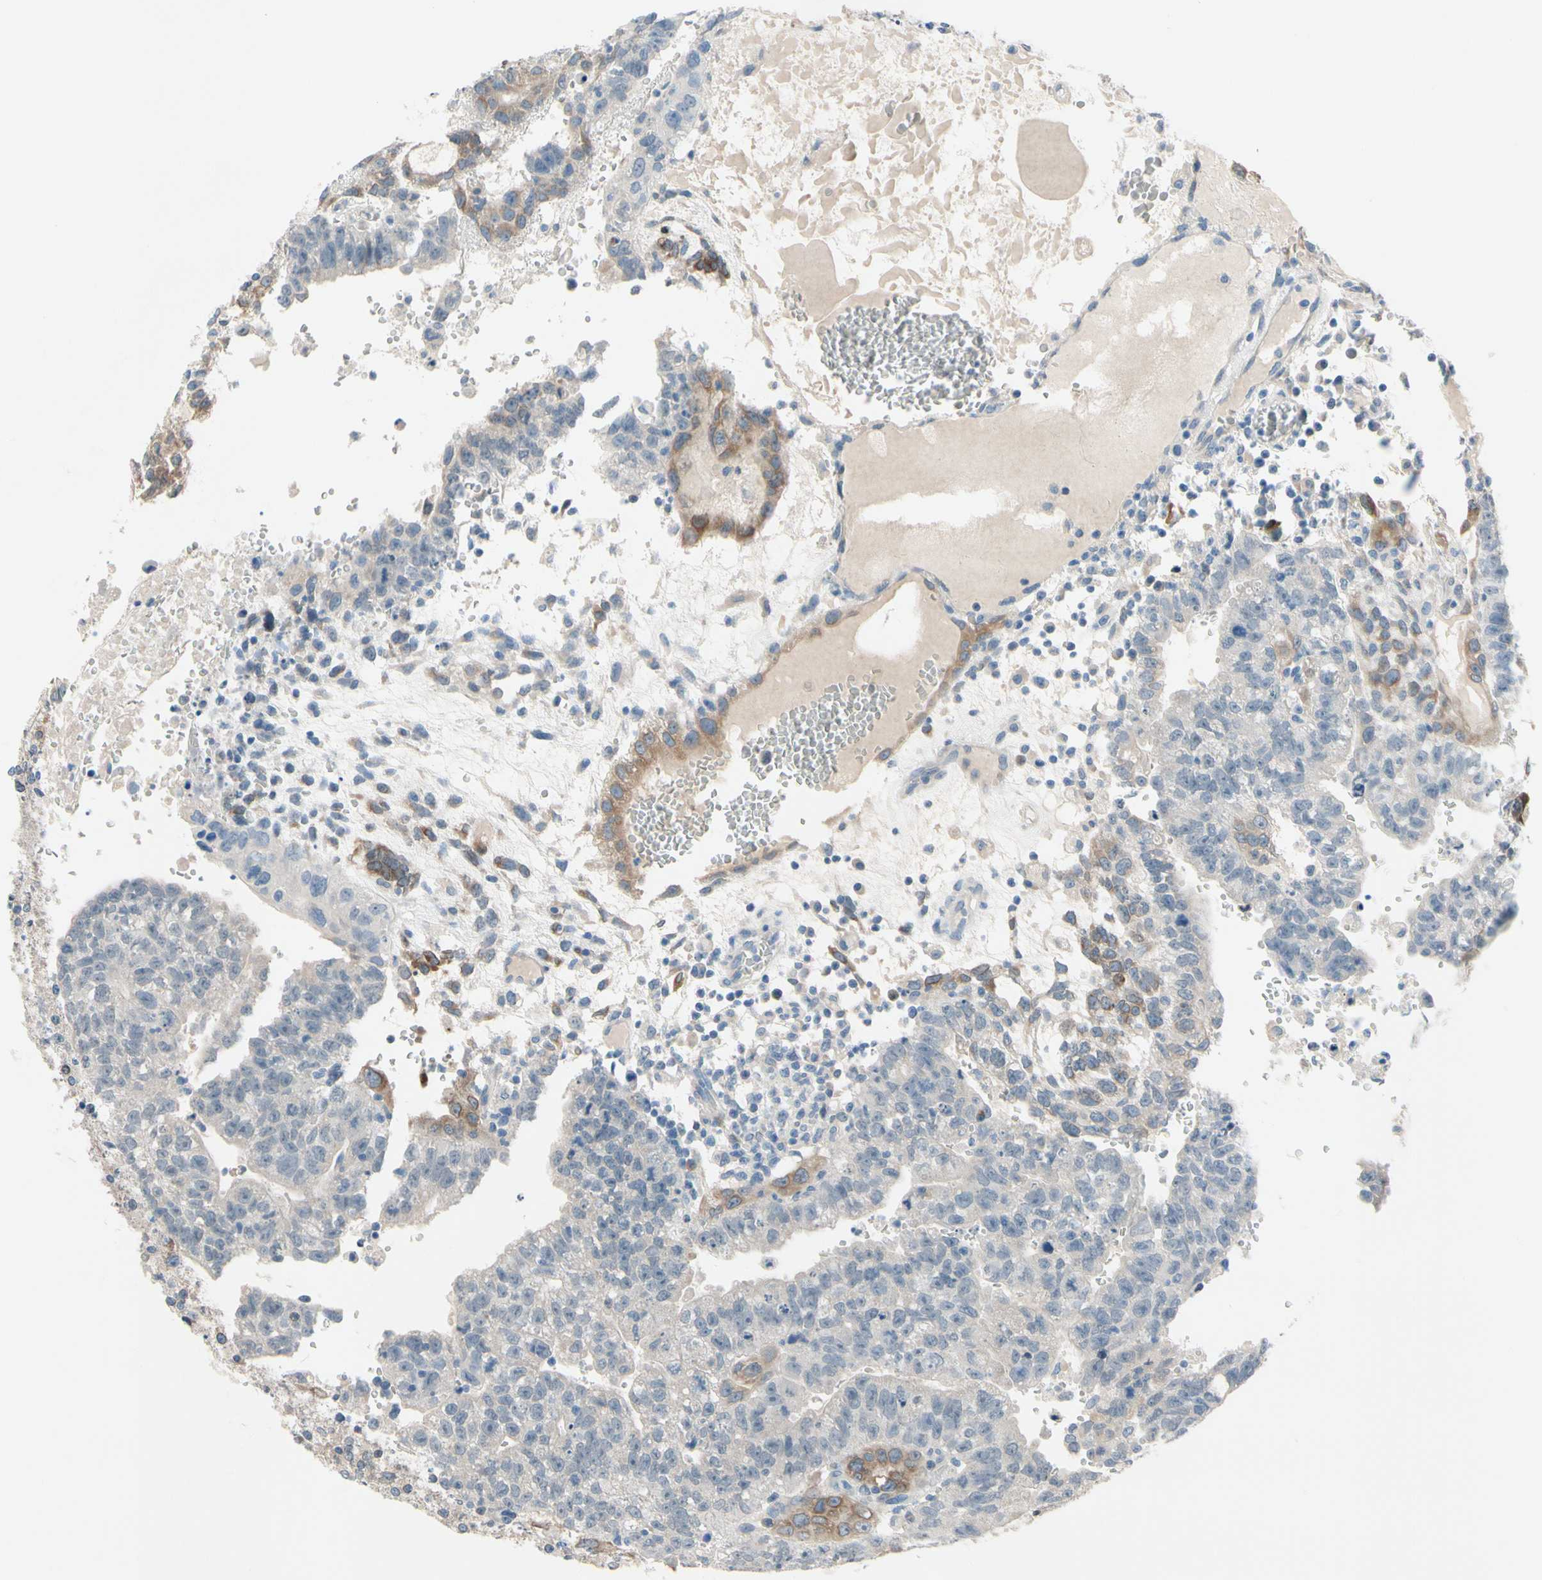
{"staining": {"intensity": "moderate", "quantity": "<25%", "location": "cytoplasmic/membranous"}, "tissue": "testis cancer", "cell_type": "Tumor cells", "image_type": "cancer", "snomed": [{"axis": "morphology", "description": "Seminoma, NOS"}, {"axis": "morphology", "description": "Carcinoma, Embryonal, NOS"}, {"axis": "topography", "description": "Testis"}], "caption": "DAB immunohistochemical staining of embryonal carcinoma (testis) displays moderate cytoplasmic/membranous protein positivity in approximately <25% of tumor cells. (DAB (3,3'-diaminobenzidine) IHC, brown staining for protein, blue staining for nuclei).", "gene": "PRXL2A", "patient": {"sex": "male", "age": 52}}